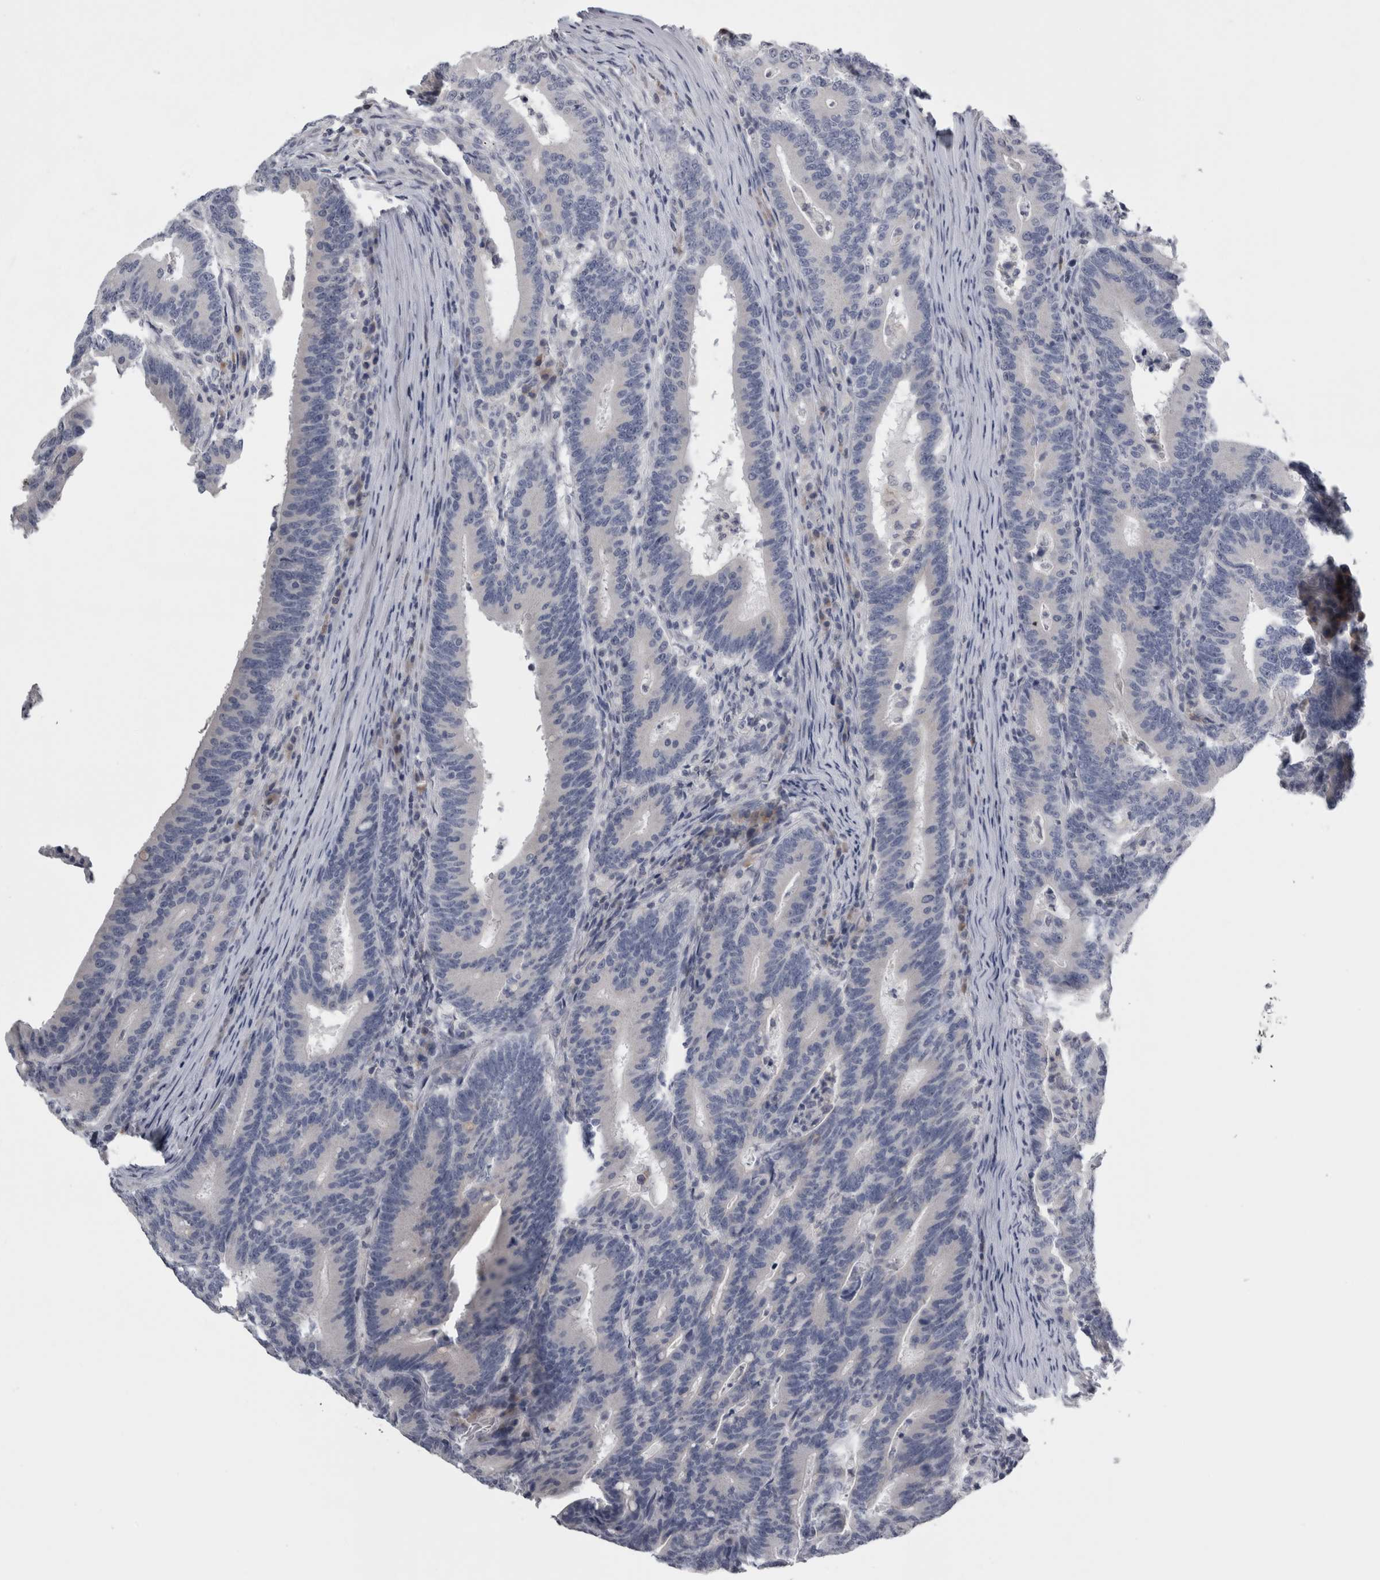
{"staining": {"intensity": "negative", "quantity": "none", "location": "none"}, "tissue": "colorectal cancer", "cell_type": "Tumor cells", "image_type": "cancer", "snomed": [{"axis": "morphology", "description": "Adenocarcinoma, NOS"}, {"axis": "topography", "description": "Colon"}], "caption": "A high-resolution image shows immunohistochemistry staining of colorectal adenocarcinoma, which shows no significant staining in tumor cells.", "gene": "TCAP", "patient": {"sex": "female", "age": 66}}